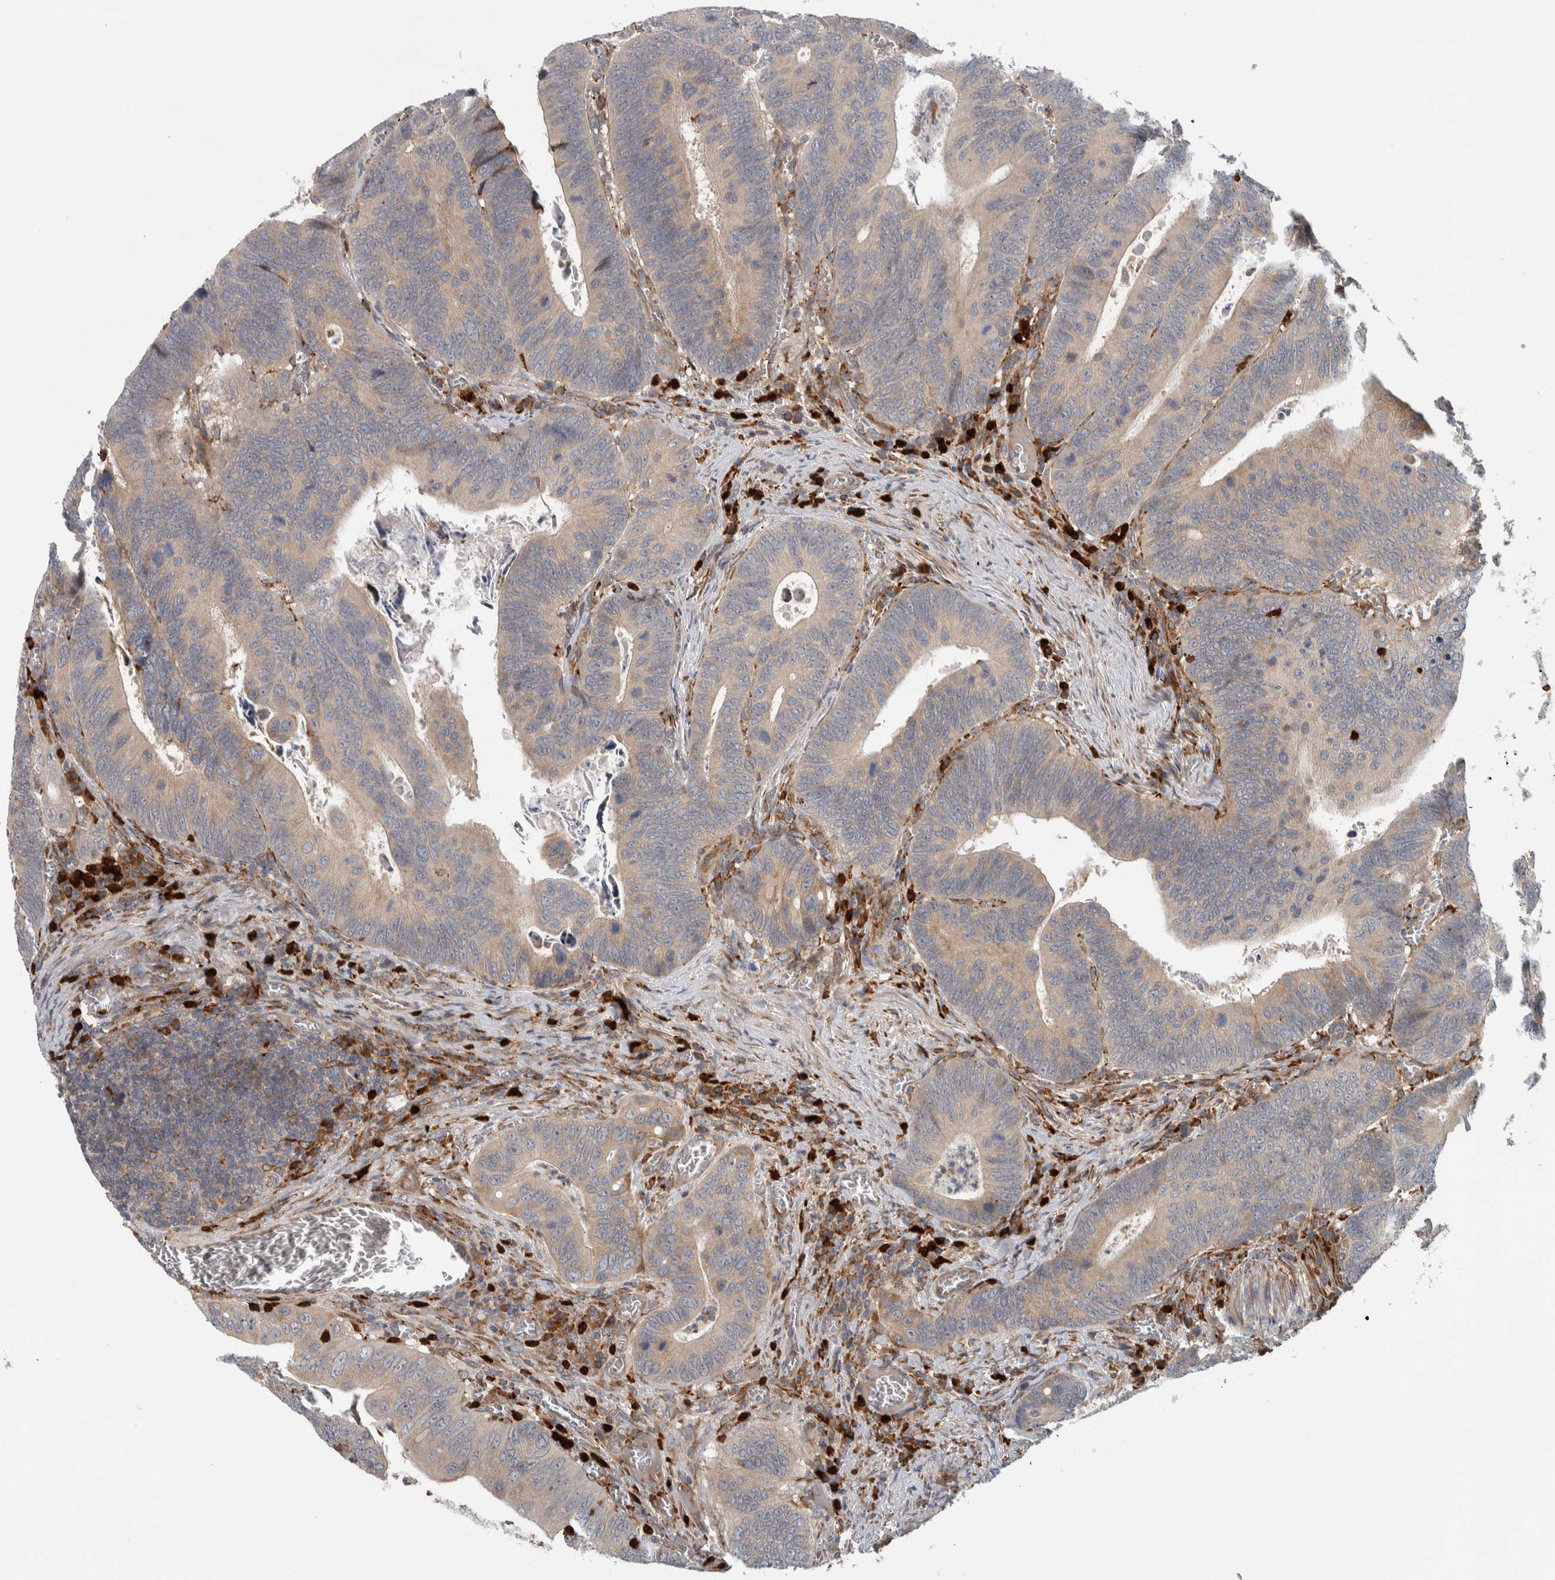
{"staining": {"intensity": "weak", "quantity": ">75%", "location": "cytoplasmic/membranous"}, "tissue": "colorectal cancer", "cell_type": "Tumor cells", "image_type": "cancer", "snomed": [{"axis": "morphology", "description": "Inflammation, NOS"}, {"axis": "morphology", "description": "Adenocarcinoma, NOS"}, {"axis": "topography", "description": "Colon"}], "caption": "Protein analysis of colorectal adenocarcinoma tissue displays weak cytoplasmic/membranous positivity in about >75% of tumor cells.", "gene": "ADPRM", "patient": {"sex": "male", "age": 72}}